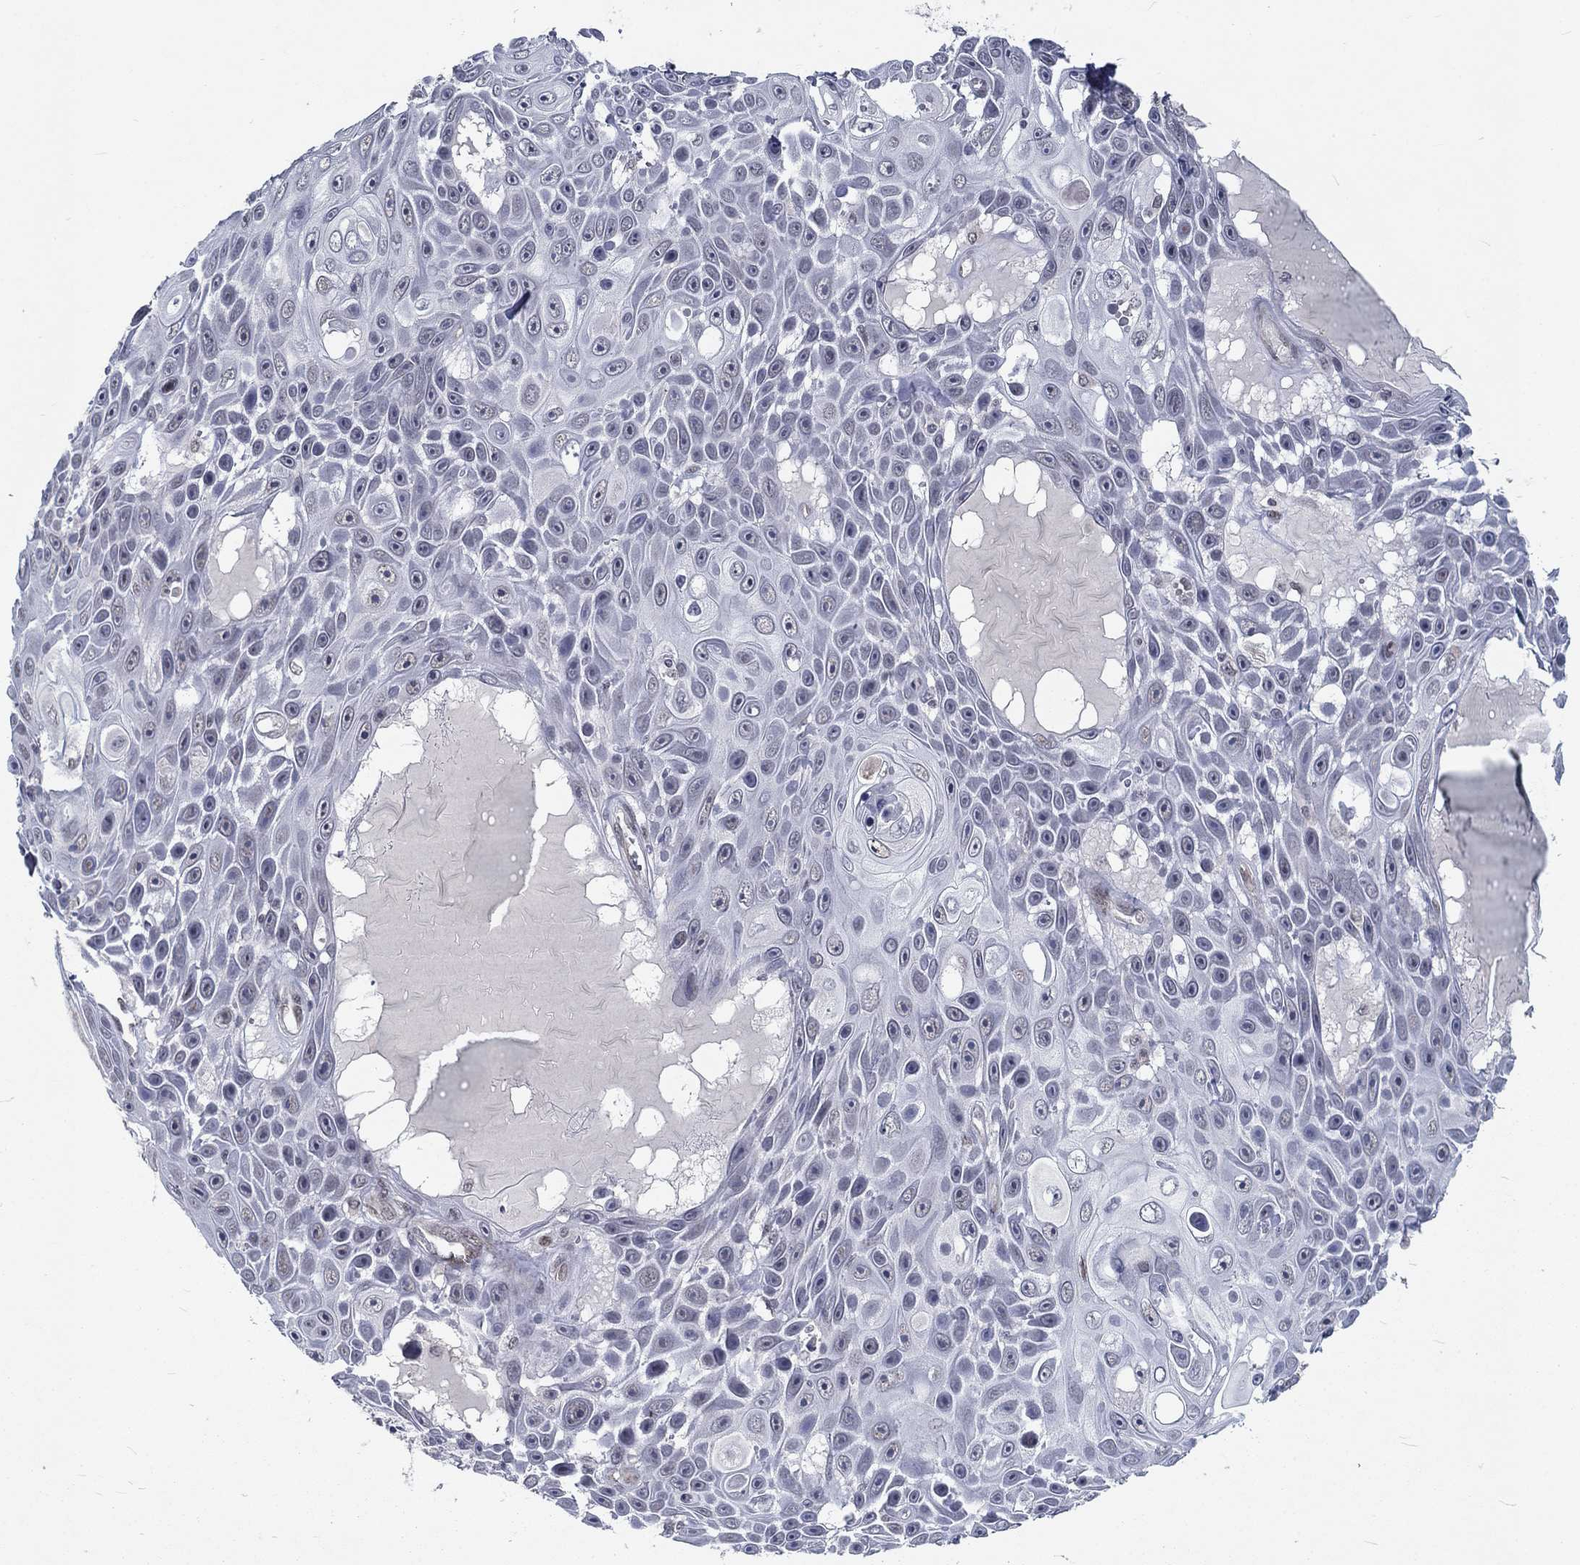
{"staining": {"intensity": "negative", "quantity": "none", "location": "none"}, "tissue": "skin cancer", "cell_type": "Tumor cells", "image_type": "cancer", "snomed": [{"axis": "morphology", "description": "Squamous cell carcinoma, NOS"}, {"axis": "topography", "description": "Skin"}], "caption": "Immunohistochemistry of human squamous cell carcinoma (skin) demonstrates no expression in tumor cells. The staining is performed using DAB brown chromogen with nuclei counter-stained in using hematoxylin.", "gene": "ZBED1", "patient": {"sex": "male", "age": 82}}